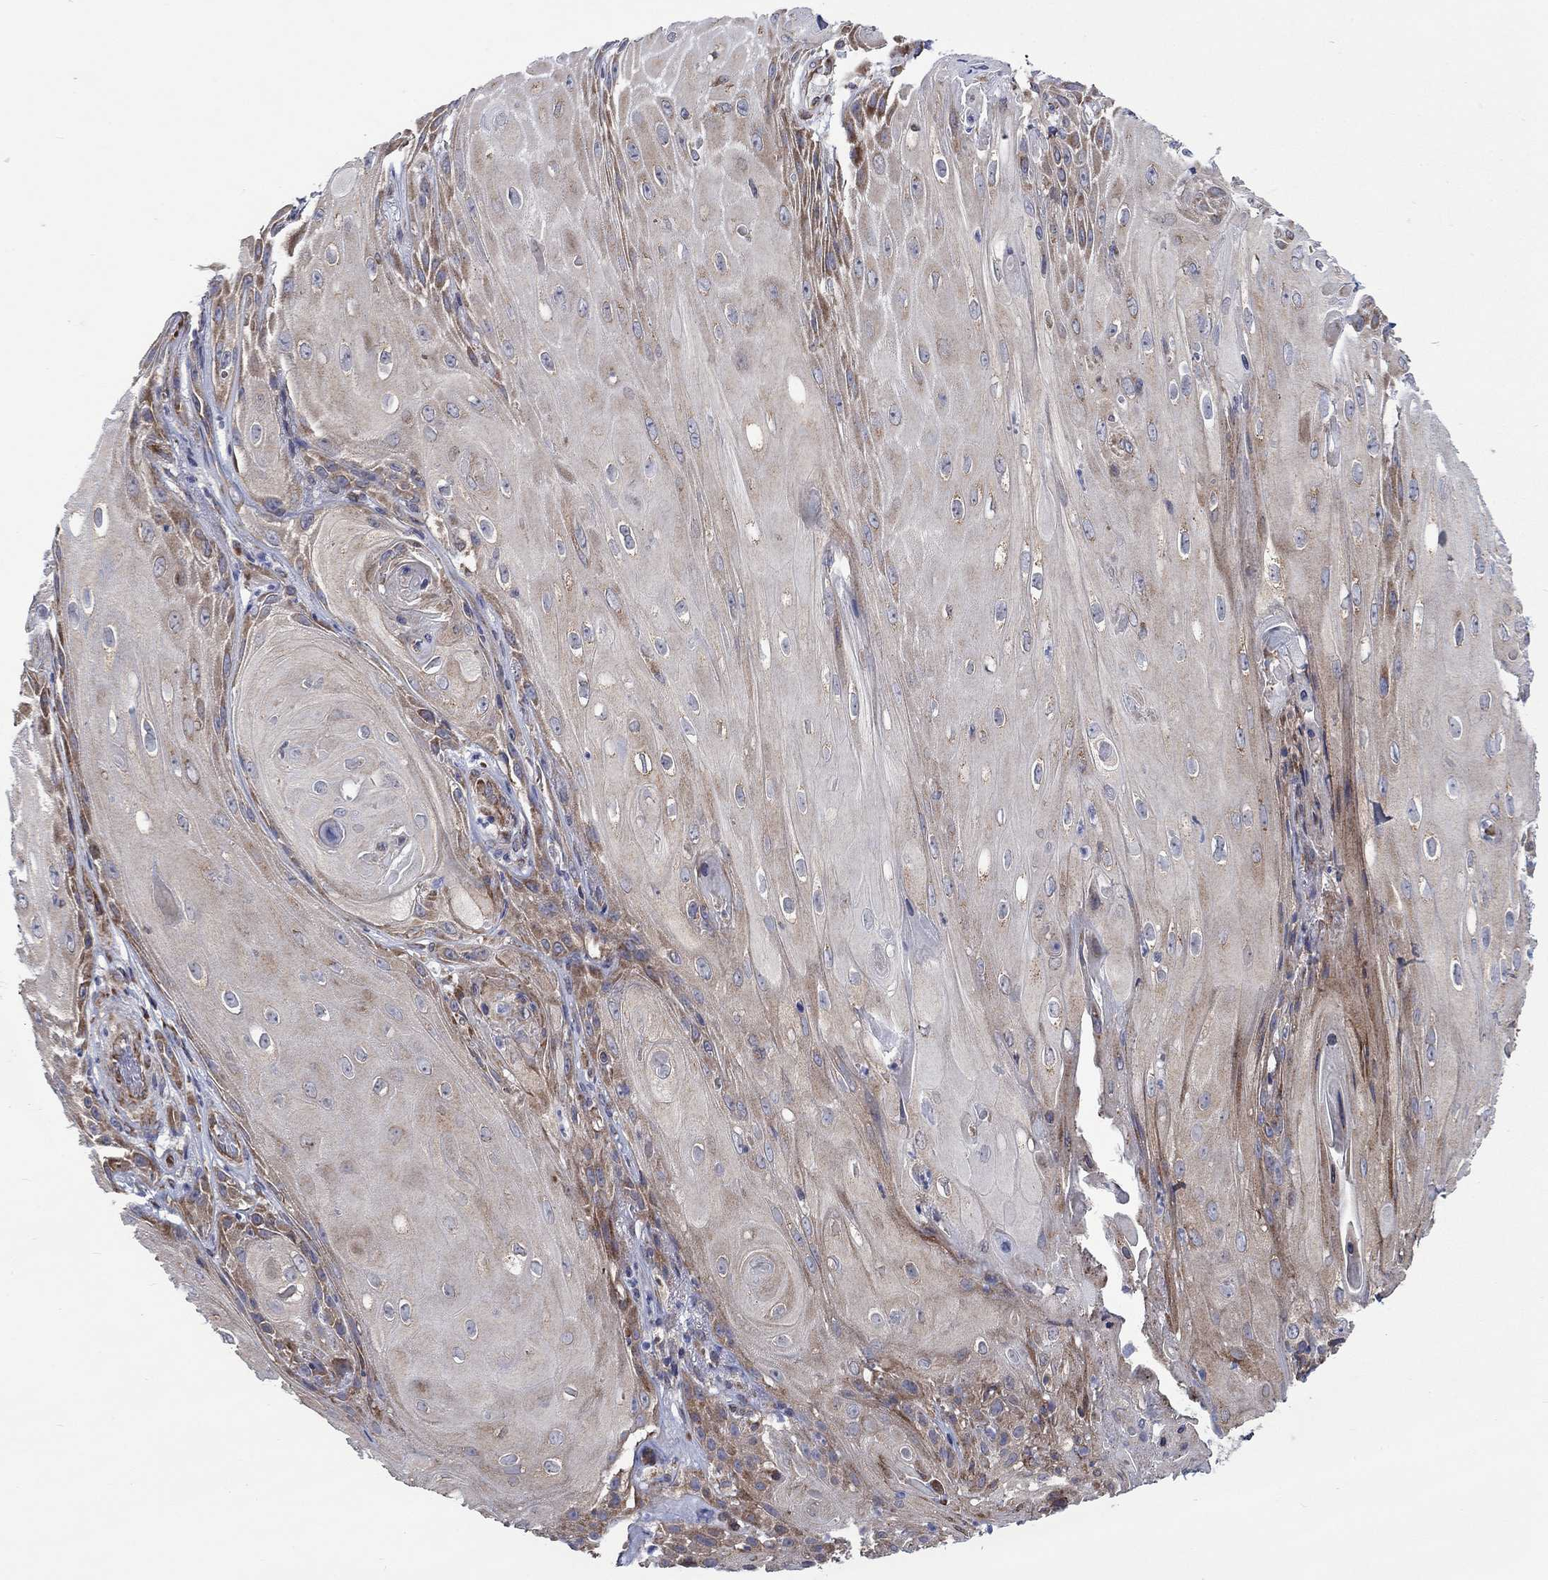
{"staining": {"intensity": "weak", "quantity": "25%-75%", "location": "cytoplasmic/membranous"}, "tissue": "skin cancer", "cell_type": "Tumor cells", "image_type": "cancer", "snomed": [{"axis": "morphology", "description": "Squamous cell carcinoma, NOS"}, {"axis": "topography", "description": "Skin"}], "caption": "This is an image of immunohistochemistry (IHC) staining of squamous cell carcinoma (skin), which shows weak expression in the cytoplasmic/membranous of tumor cells.", "gene": "RPLP0", "patient": {"sex": "male", "age": 62}}